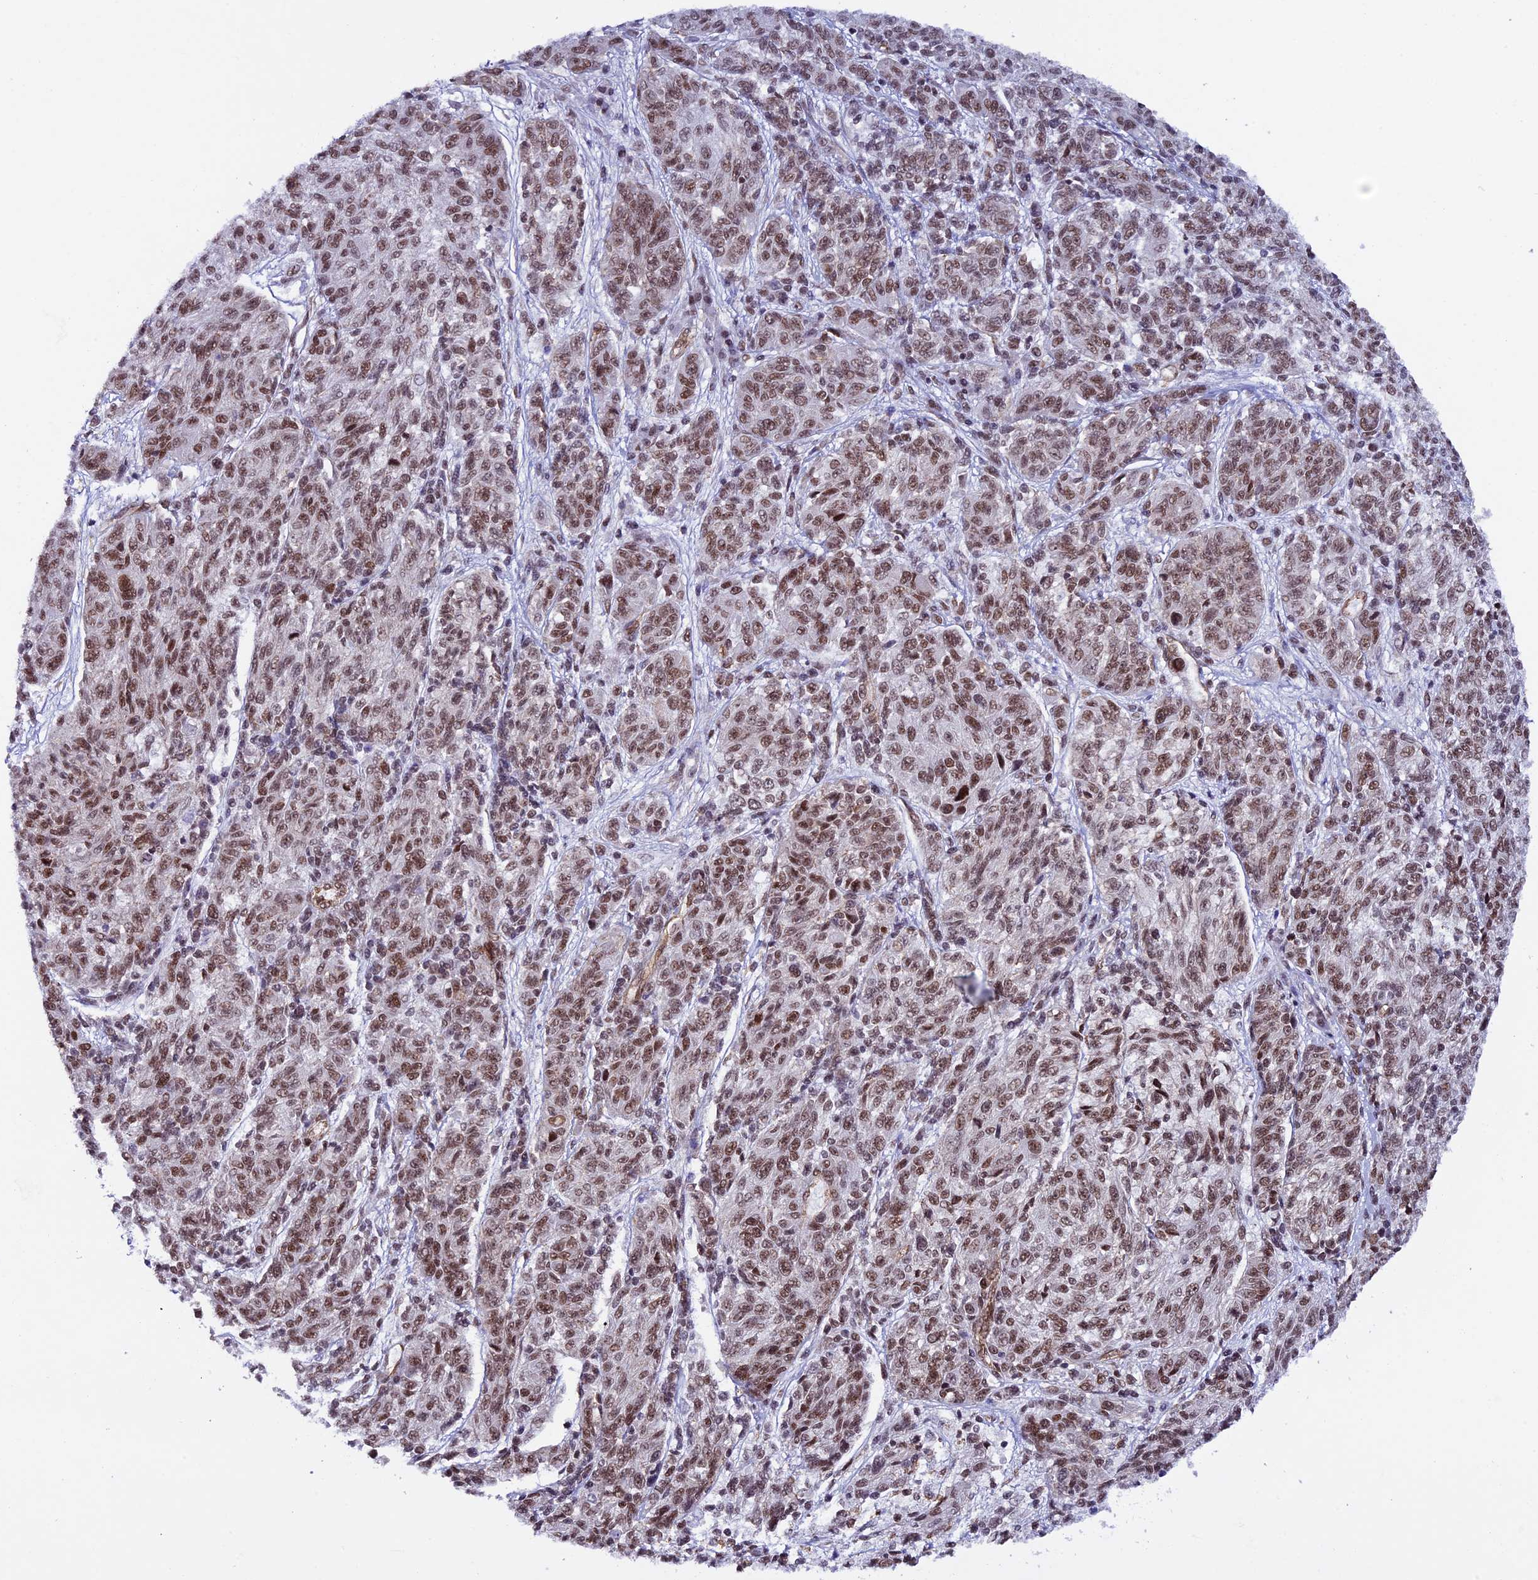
{"staining": {"intensity": "moderate", "quantity": ">75%", "location": "nuclear"}, "tissue": "melanoma", "cell_type": "Tumor cells", "image_type": "cancer", "snomed": [{"axis": "morphology", "description": "Malignant melanoma, NOS"}, {"axis": "topography", "description": "Skin"}], "caption": "This photomicrograph reveals malignant melanoma stained with immunohistochemistry (IHC) to label a protein in brown. The nuclear of tumor cells show moderate positivity for the protein. Nuclei are counter-stained blue.", "gene": "MPHOSPH8", "patient": {"sex": "male", "age": 53}}